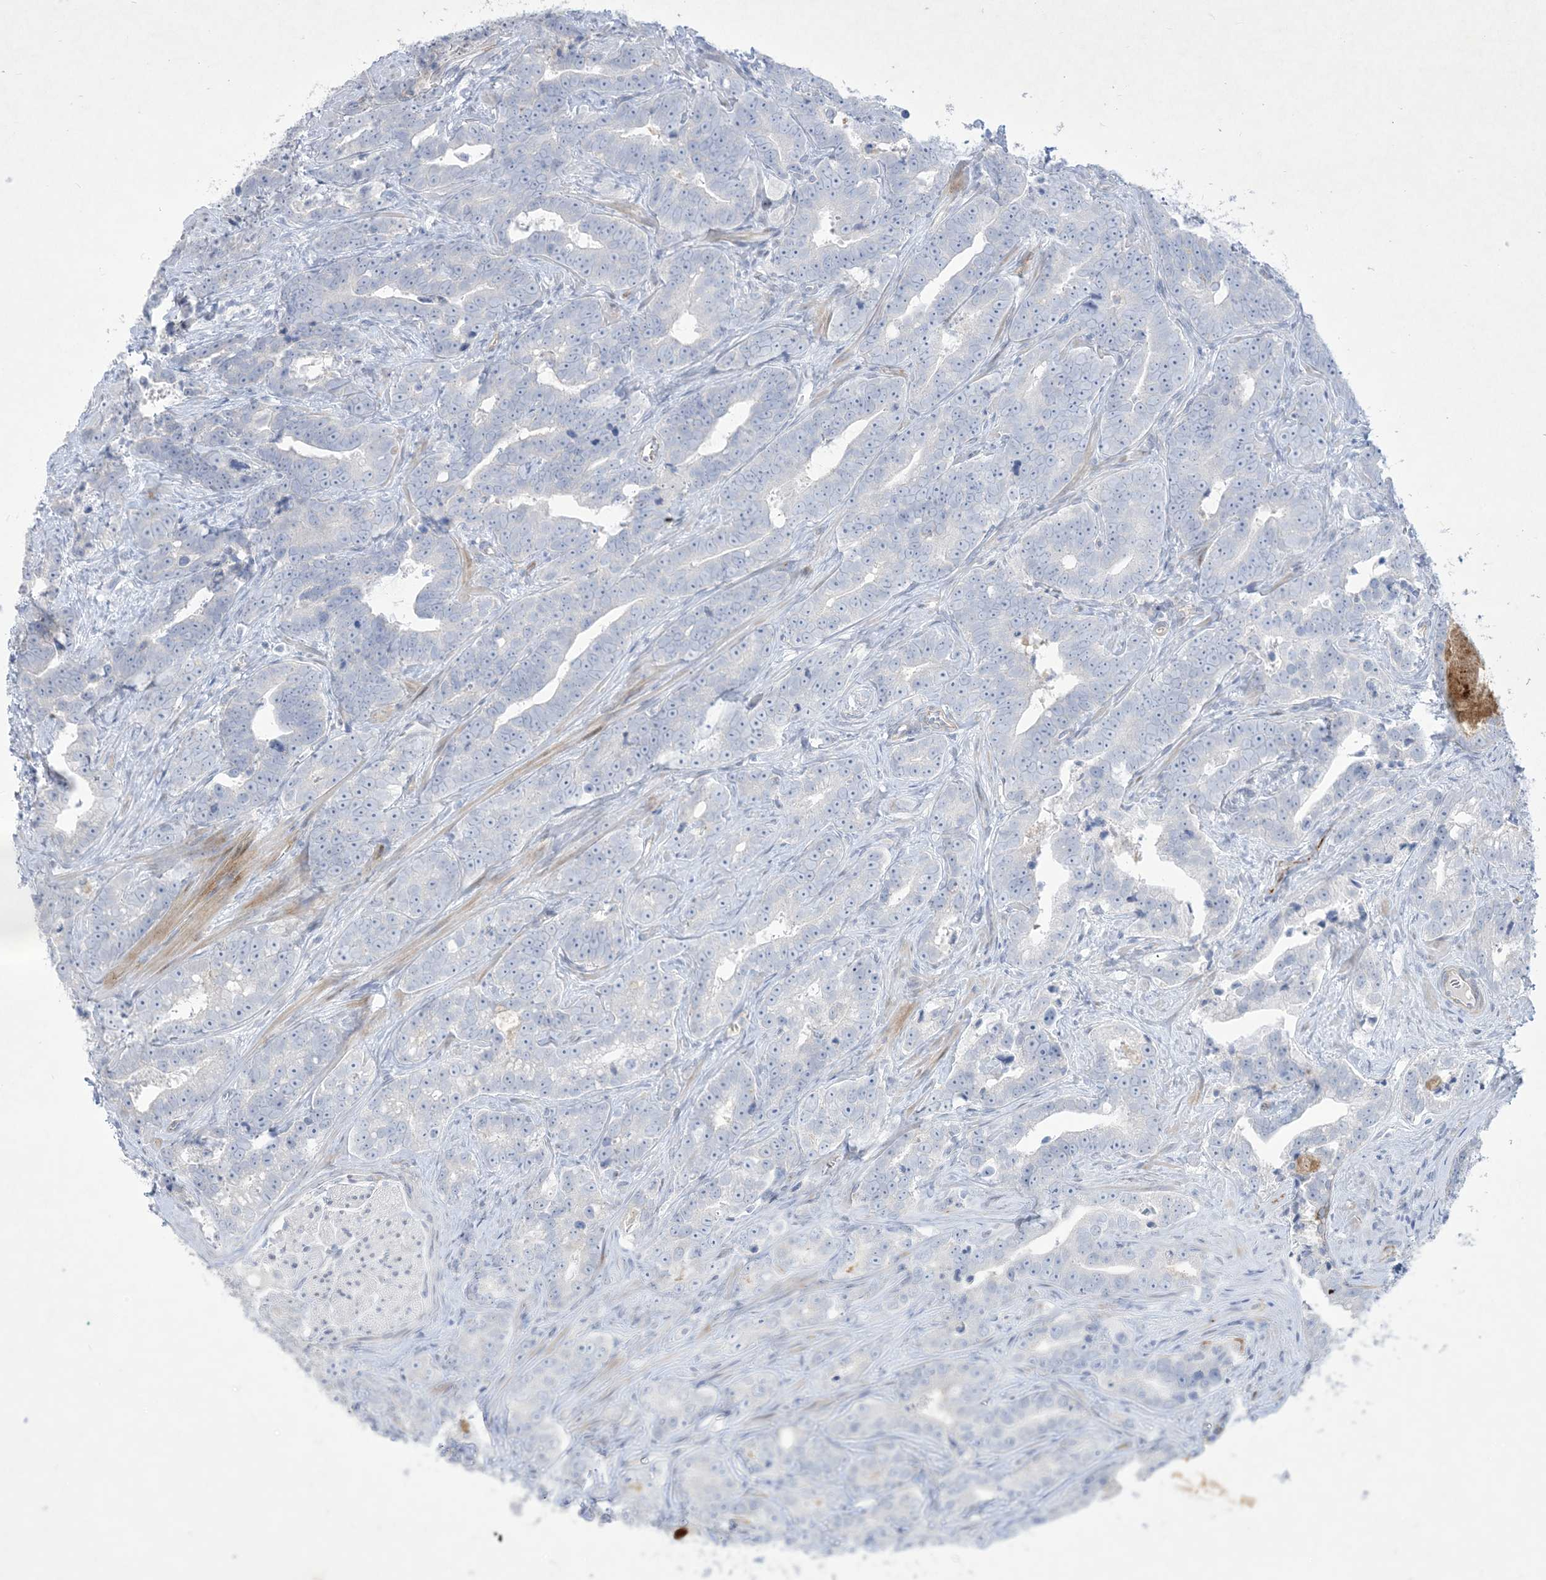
{"staining": {"intensity": "negative", "quantity": "none", "location": "none"}, "tissue": "prostate cancer", "cell_type": "Tumor cells", "image_type": "cancer", "snomed": [{"axis": "morphology", "description": "Adenocarcinoma, High grade"}, {"axis": "topography", "description": "Prostate"}], "caption": "Immunohistochemistry (IHC) of prostate high-grade adenocarcinoma demonstrates no staining in tumor cells.", "gene": "B3GNT7", "patient": {"sex": "male", "age": 62}}